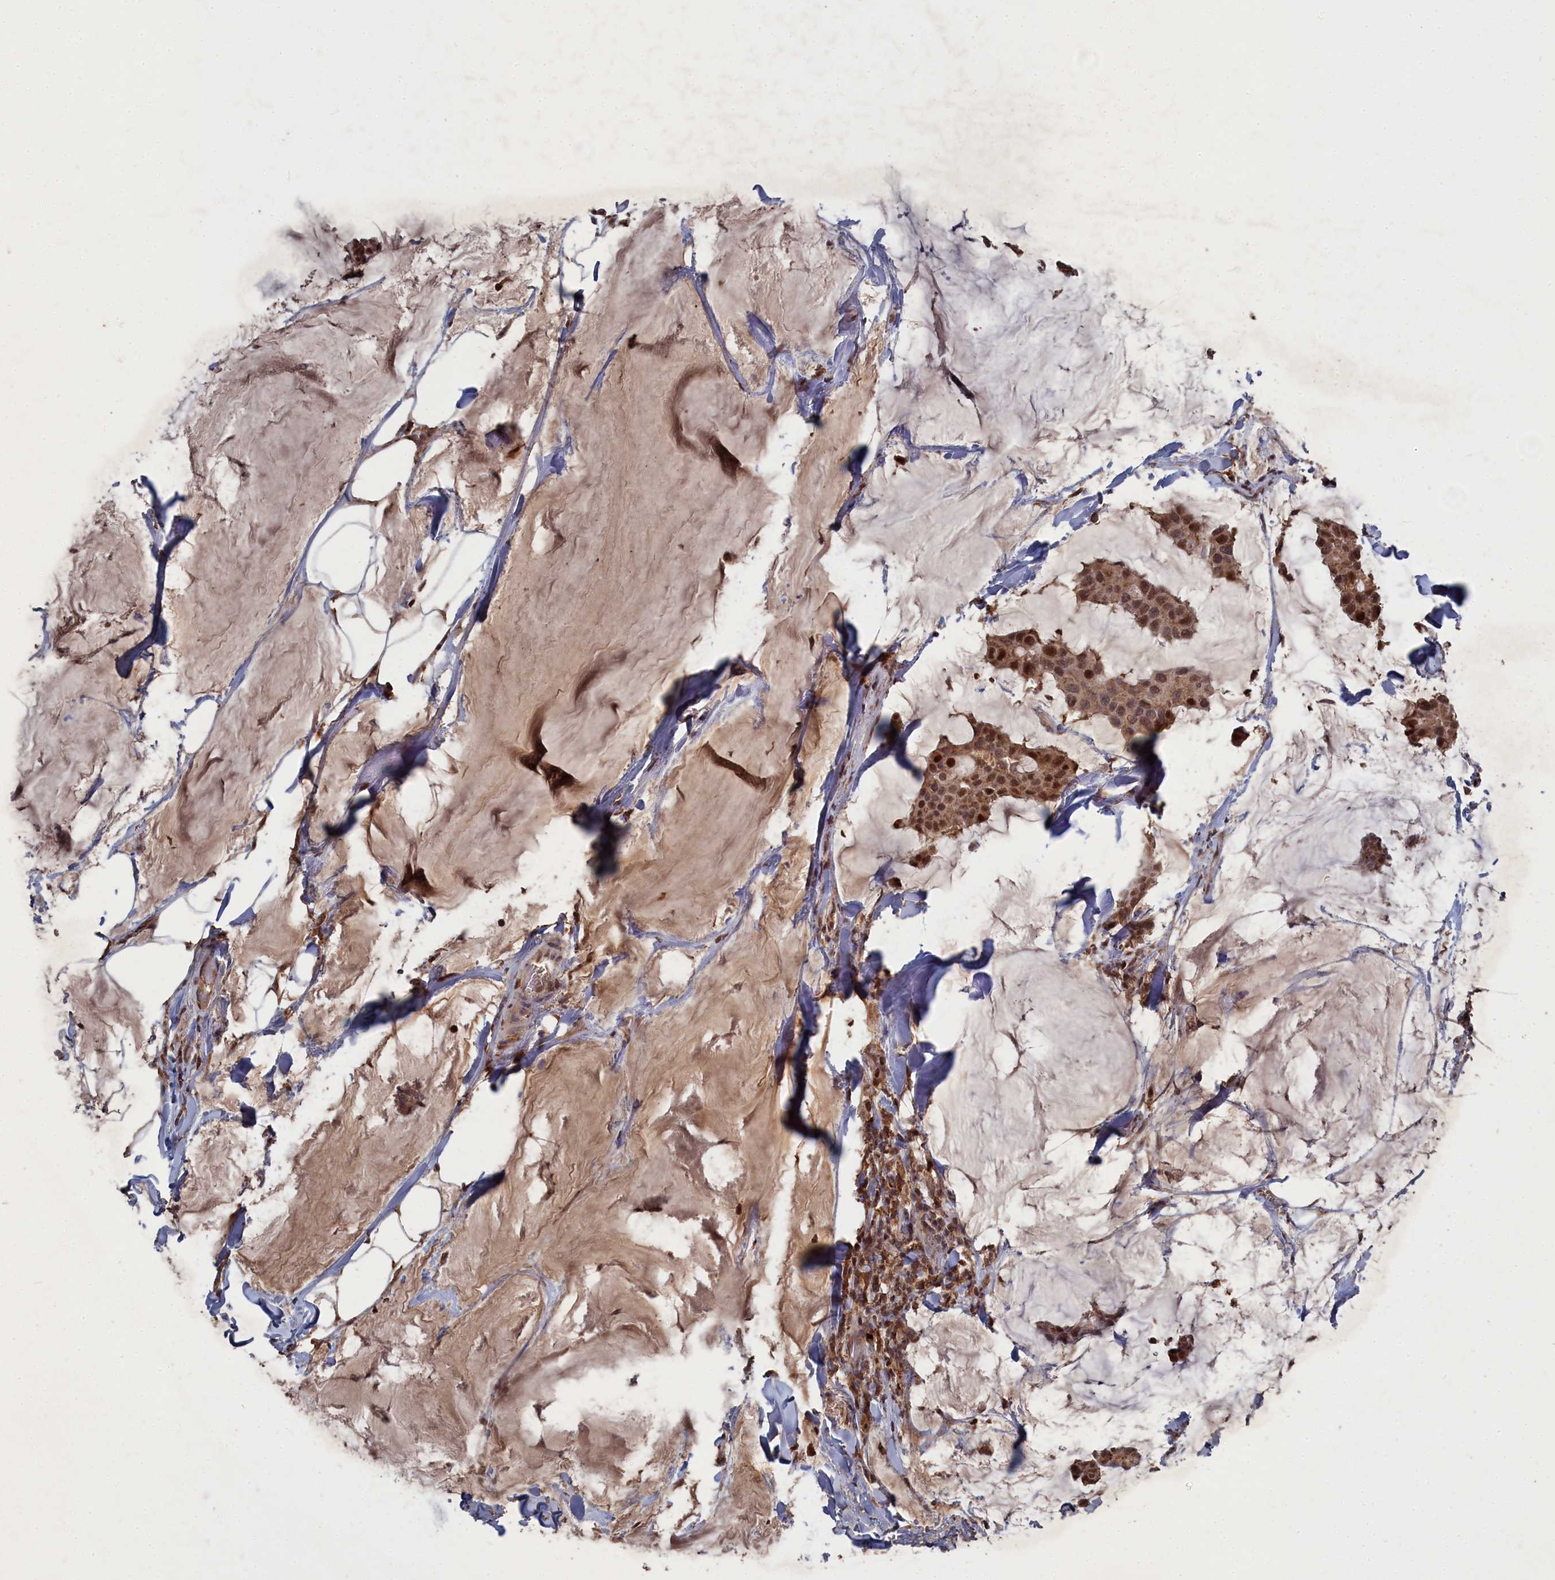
{"staining": {"intensity": "moderate", "quantity": ">75%", "location": "nuclear"}, "tissue": "breast cancer", "cell_type": "Tumor cells", "image_type": "cancer", "snomed": [{"axis": "morphology", "description": "Duct carcinoma"}, {"axis": "topography", "description": "Breast"}], "caption": "Moderate nuclear expression for a protein is present in about >75% of tumor cells of breast cancer using immunohistochemistry (IHC).", "gene": "CEACAM21", "patient": {"sex": "female", "age": 93}}